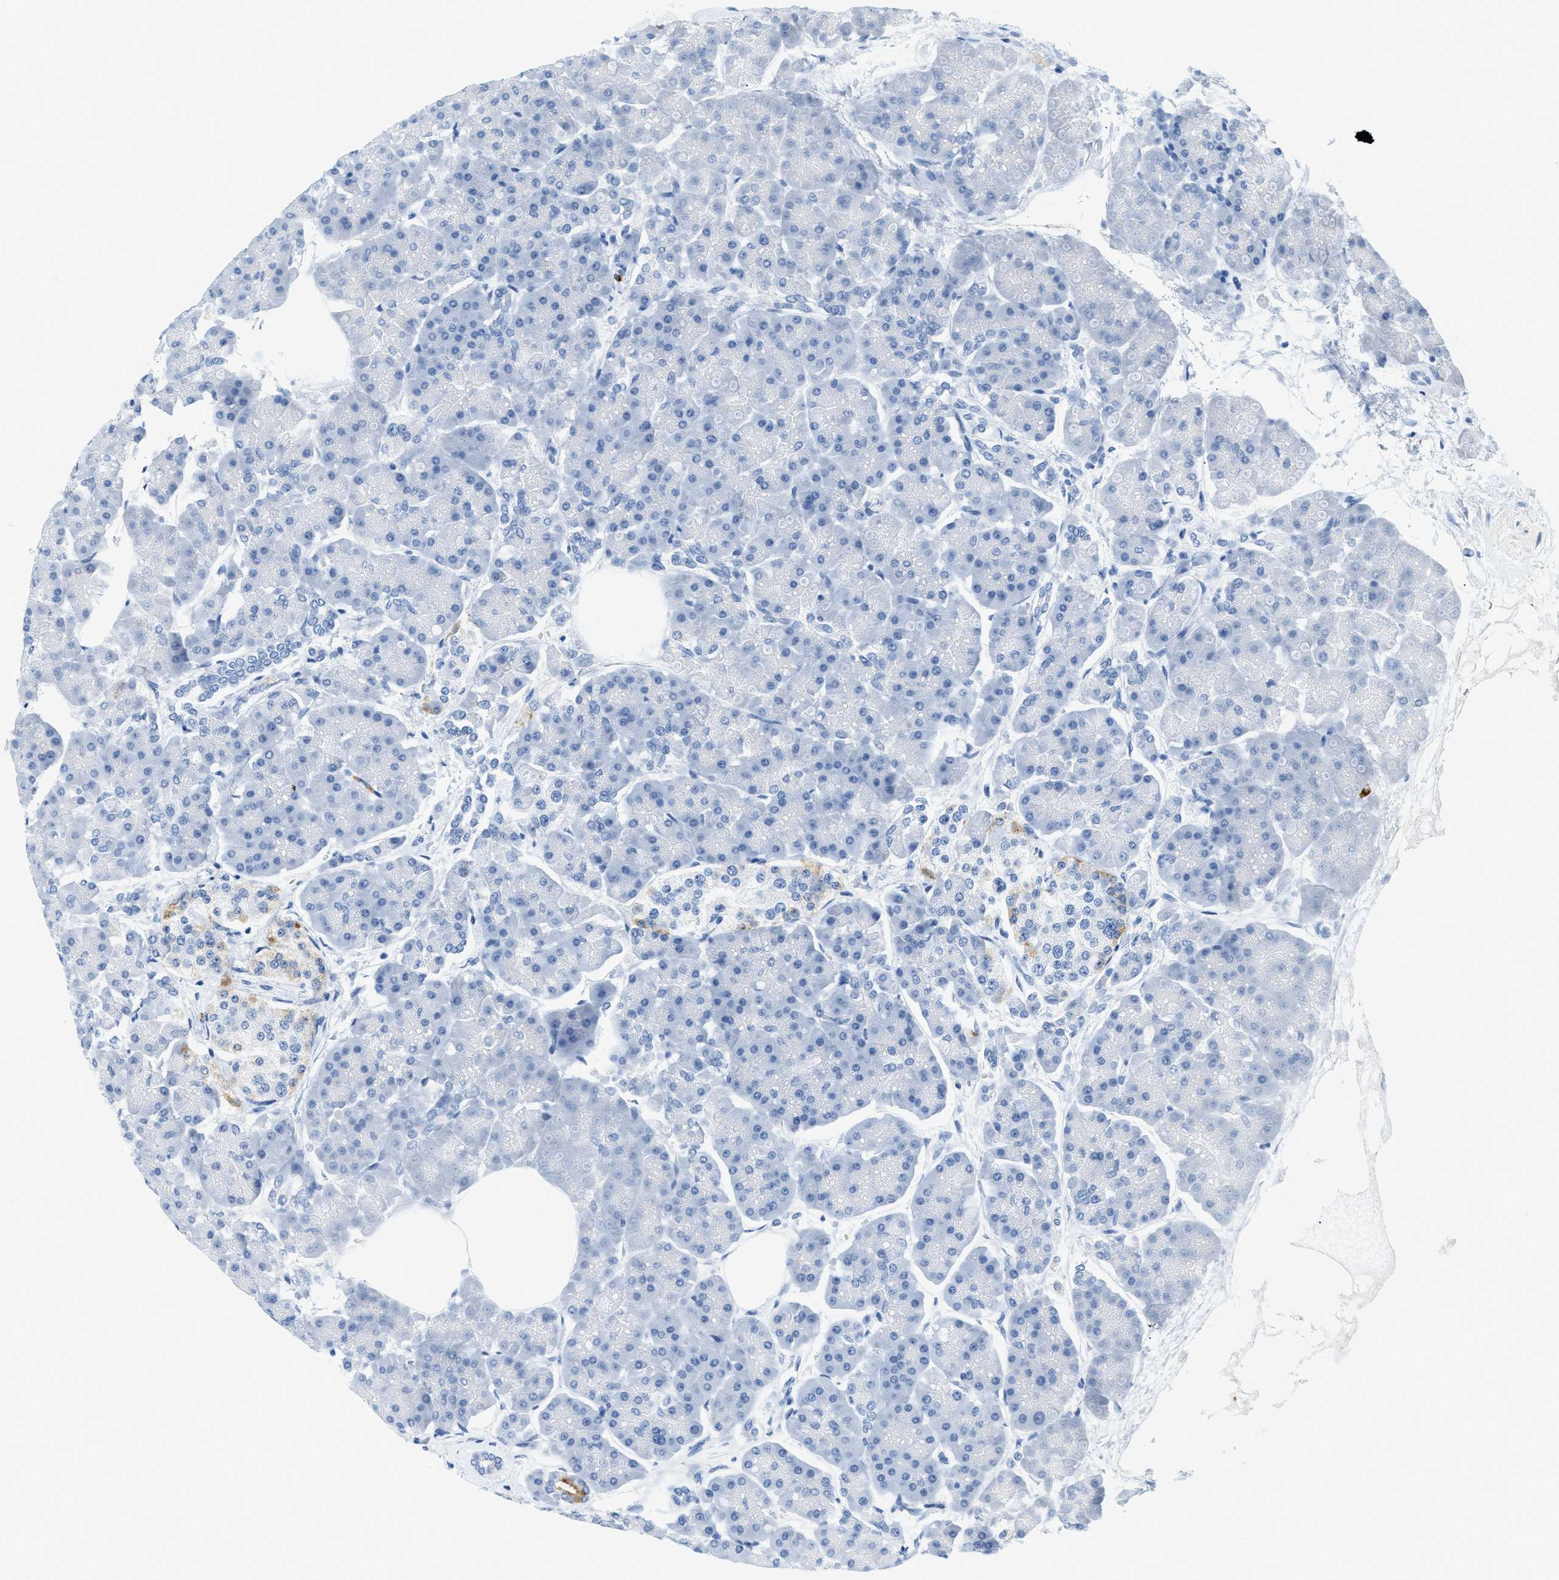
{"staining": {"intensity": "negative", "quantity": "none", "location": "none"}, "tissue": "pancreas", "cell_type": "Exocrine glandular cells", "image_type": "normal", "snomed": [{"axis": "morphology", "description": "Normal tissue, NOS"}, {"axis": "topography", "description": "Pancreas"}], "caption": "Pancreas stained for a protein using immunohistochemistry reveals no expression exocrine glandular cells.", "gene": "LCN2", "patient": {"sex": "female", "age": 70}}